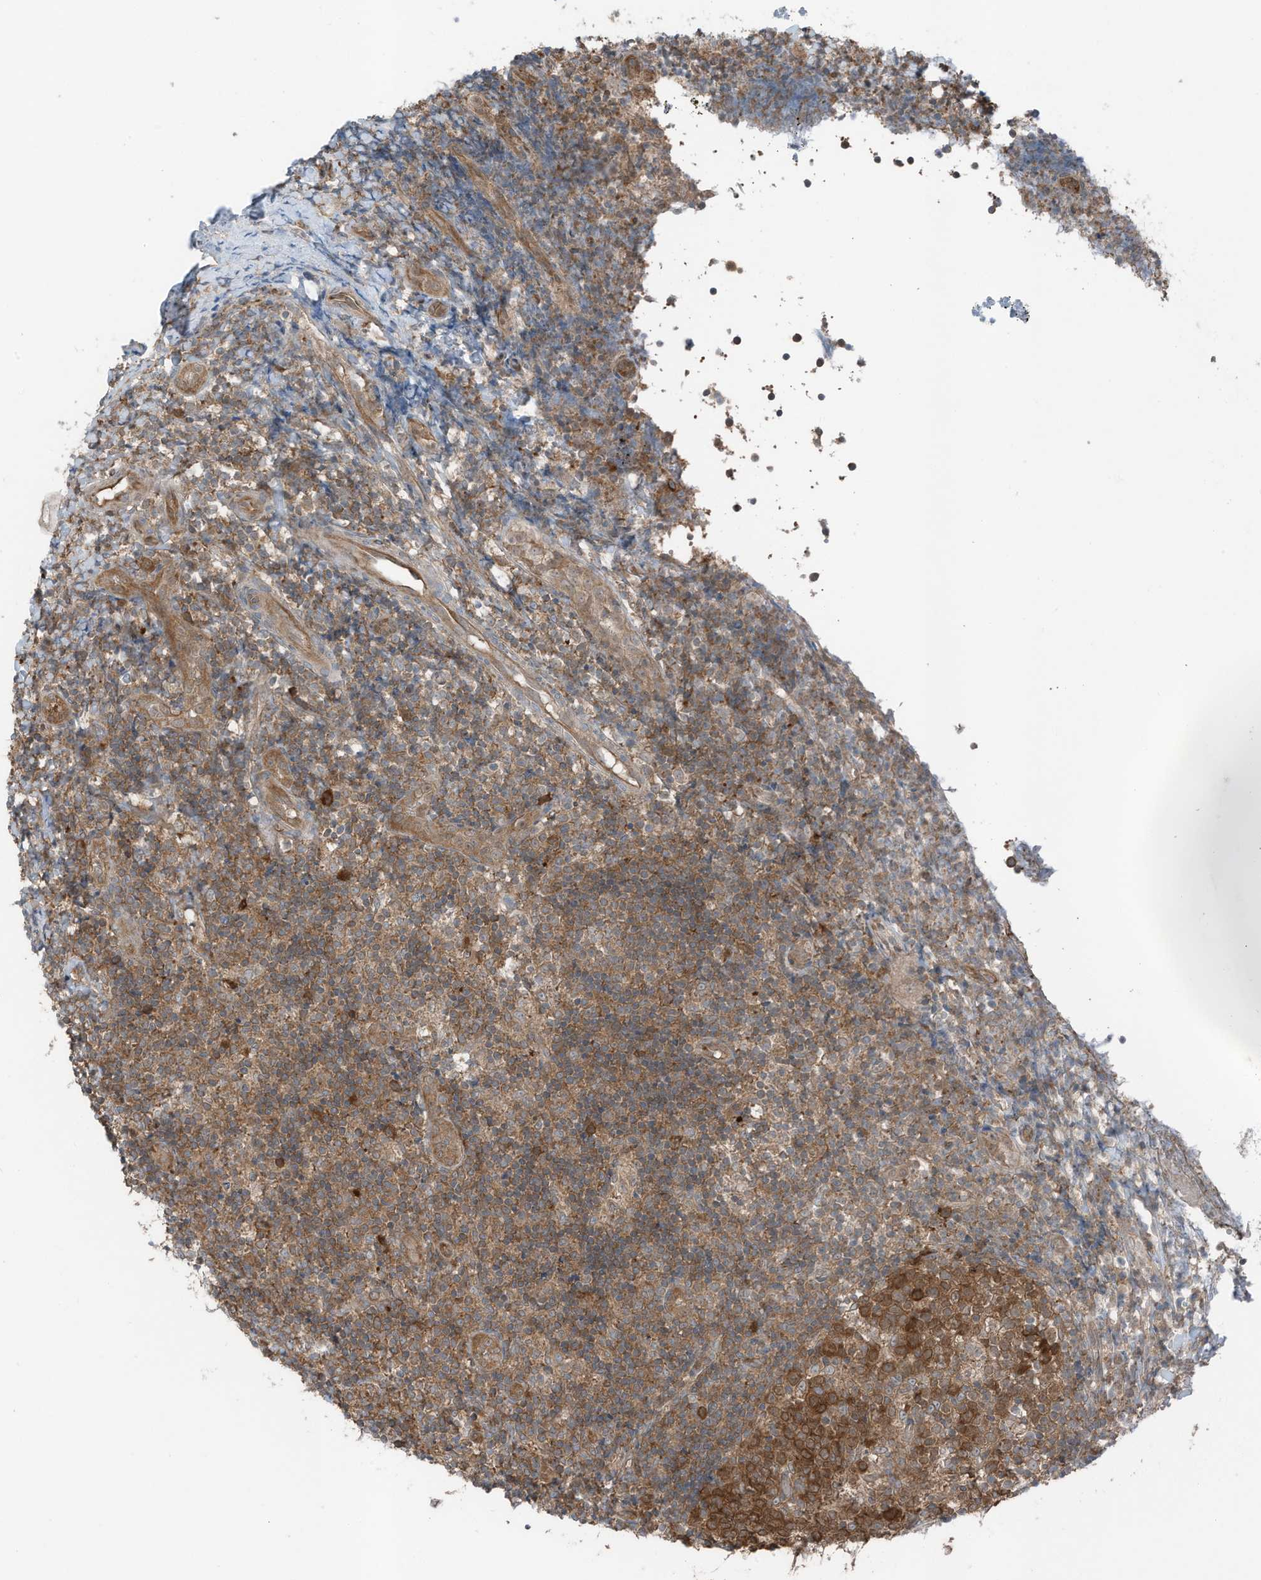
{"staining": {"intensity": "strong", "quantity": ">75%", "location": "cytoplasmic/membranous"}, "tissue": "tonsil", "cell_type": "Germinal center cells", "image_type": "normal", "snomed": [{"axis": "morphology", "description": "Normal tissue, NOS"}, {"axis": "topography", "description": "Tonsil"}], "caption": "High-power microscopy captured an IHC micrograph of benign tonsil, revealing strong cytoplasmic/membranous expression in approximately >75% of germinal center cells.", "gene": "TXNDC9", "patient": {"sex": "female", "age": 19}}